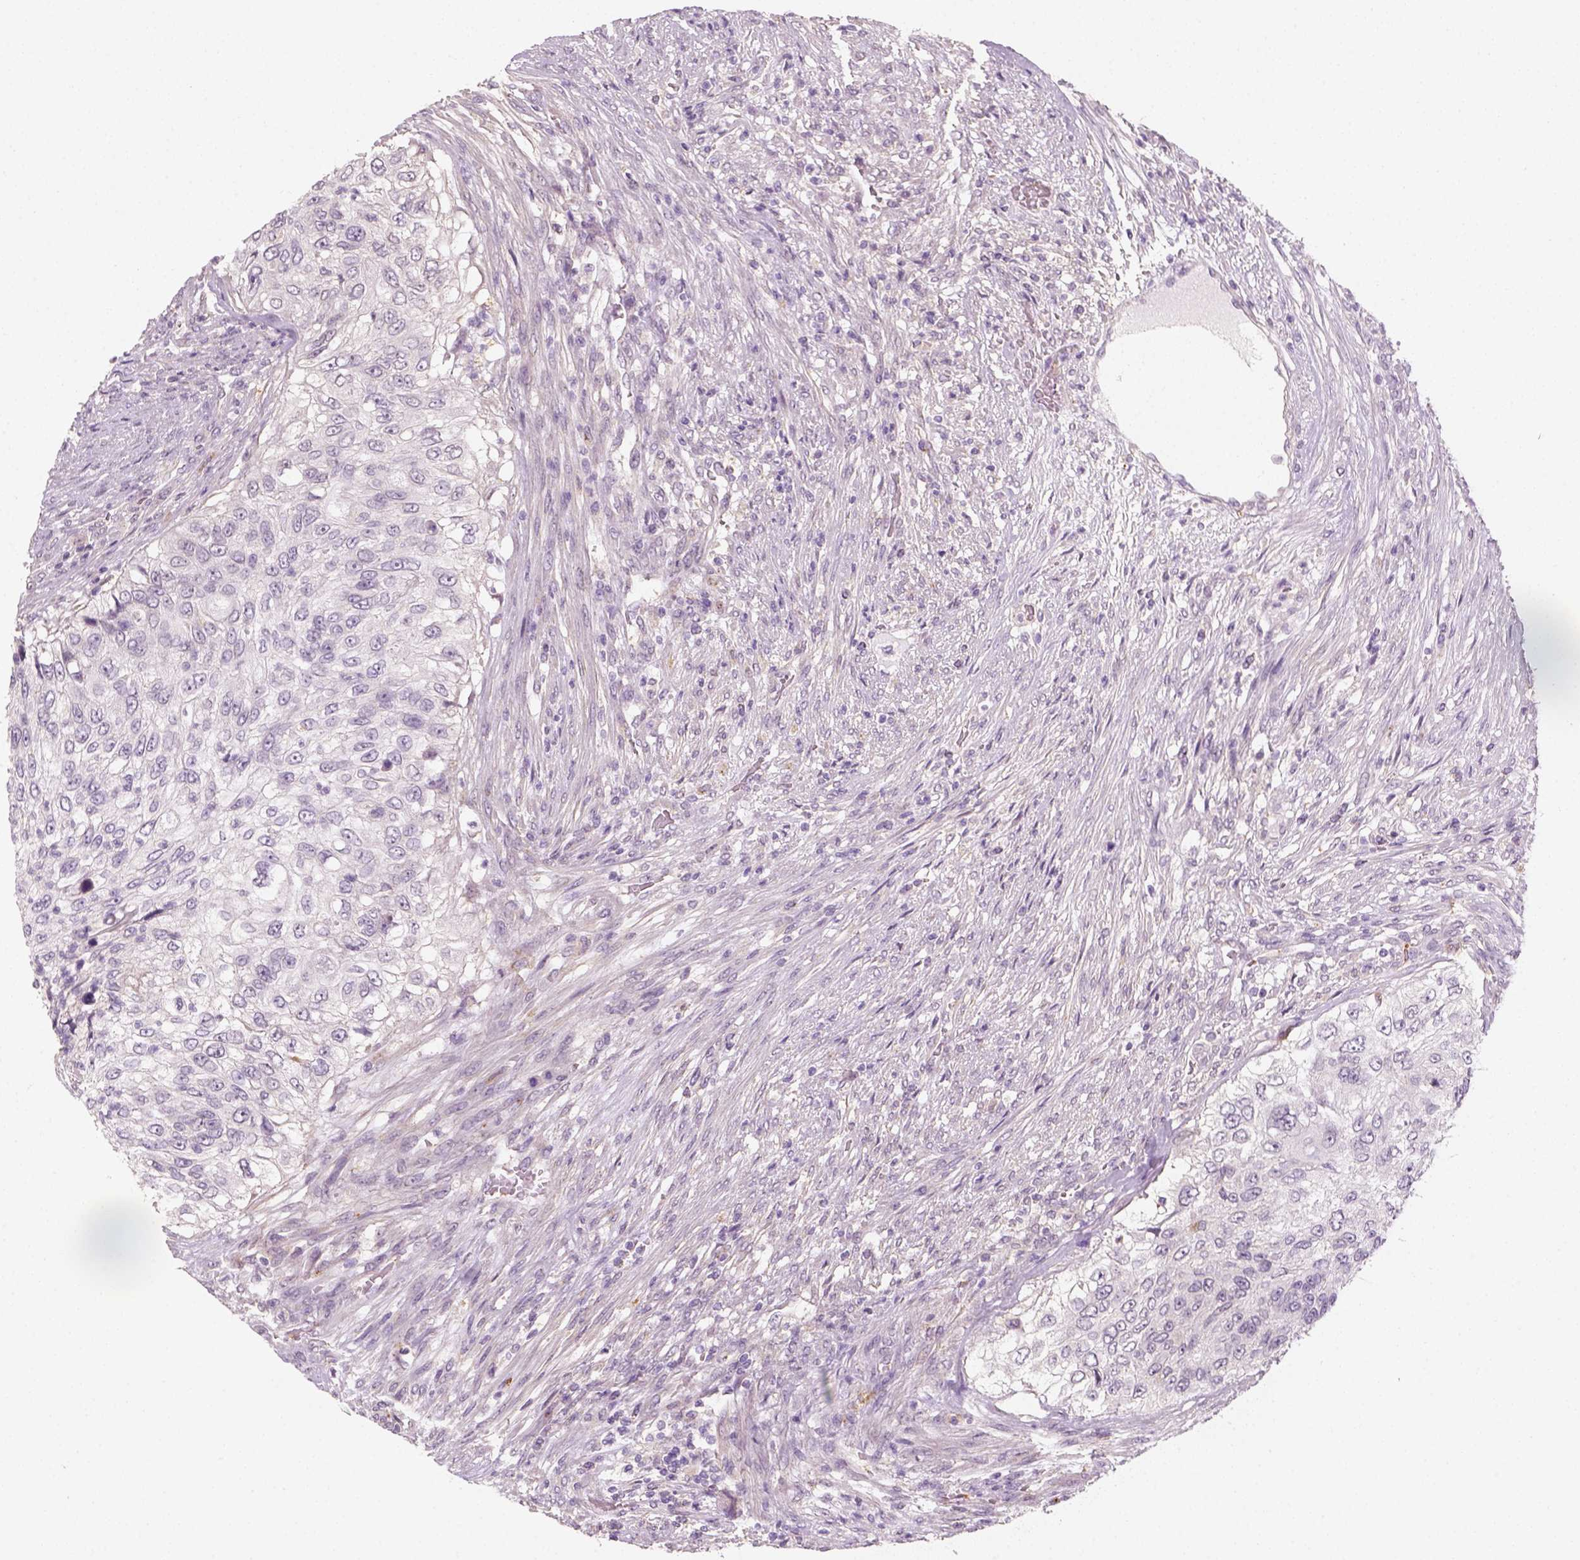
{"staining": {"intensity": "negative", "quantity": "none", "location": "none"}, "tissue": "urothelial cancer", "cell_type": "Tumor cells", "image_type": "cancer", "snomed": [{"axis": "morphology", "description": "Urothelial carcinoma, High grade"}, {"axis": "topography", "description": "Urinary bladder"}], "caption": "Human high-grade urothelial carcinoma stained for a protein using immunohistochemistry (IHC) reveals no positivity in tumor cells.", "gene": "FAM163B", "patient": {"sex": "female", "age": 60}}